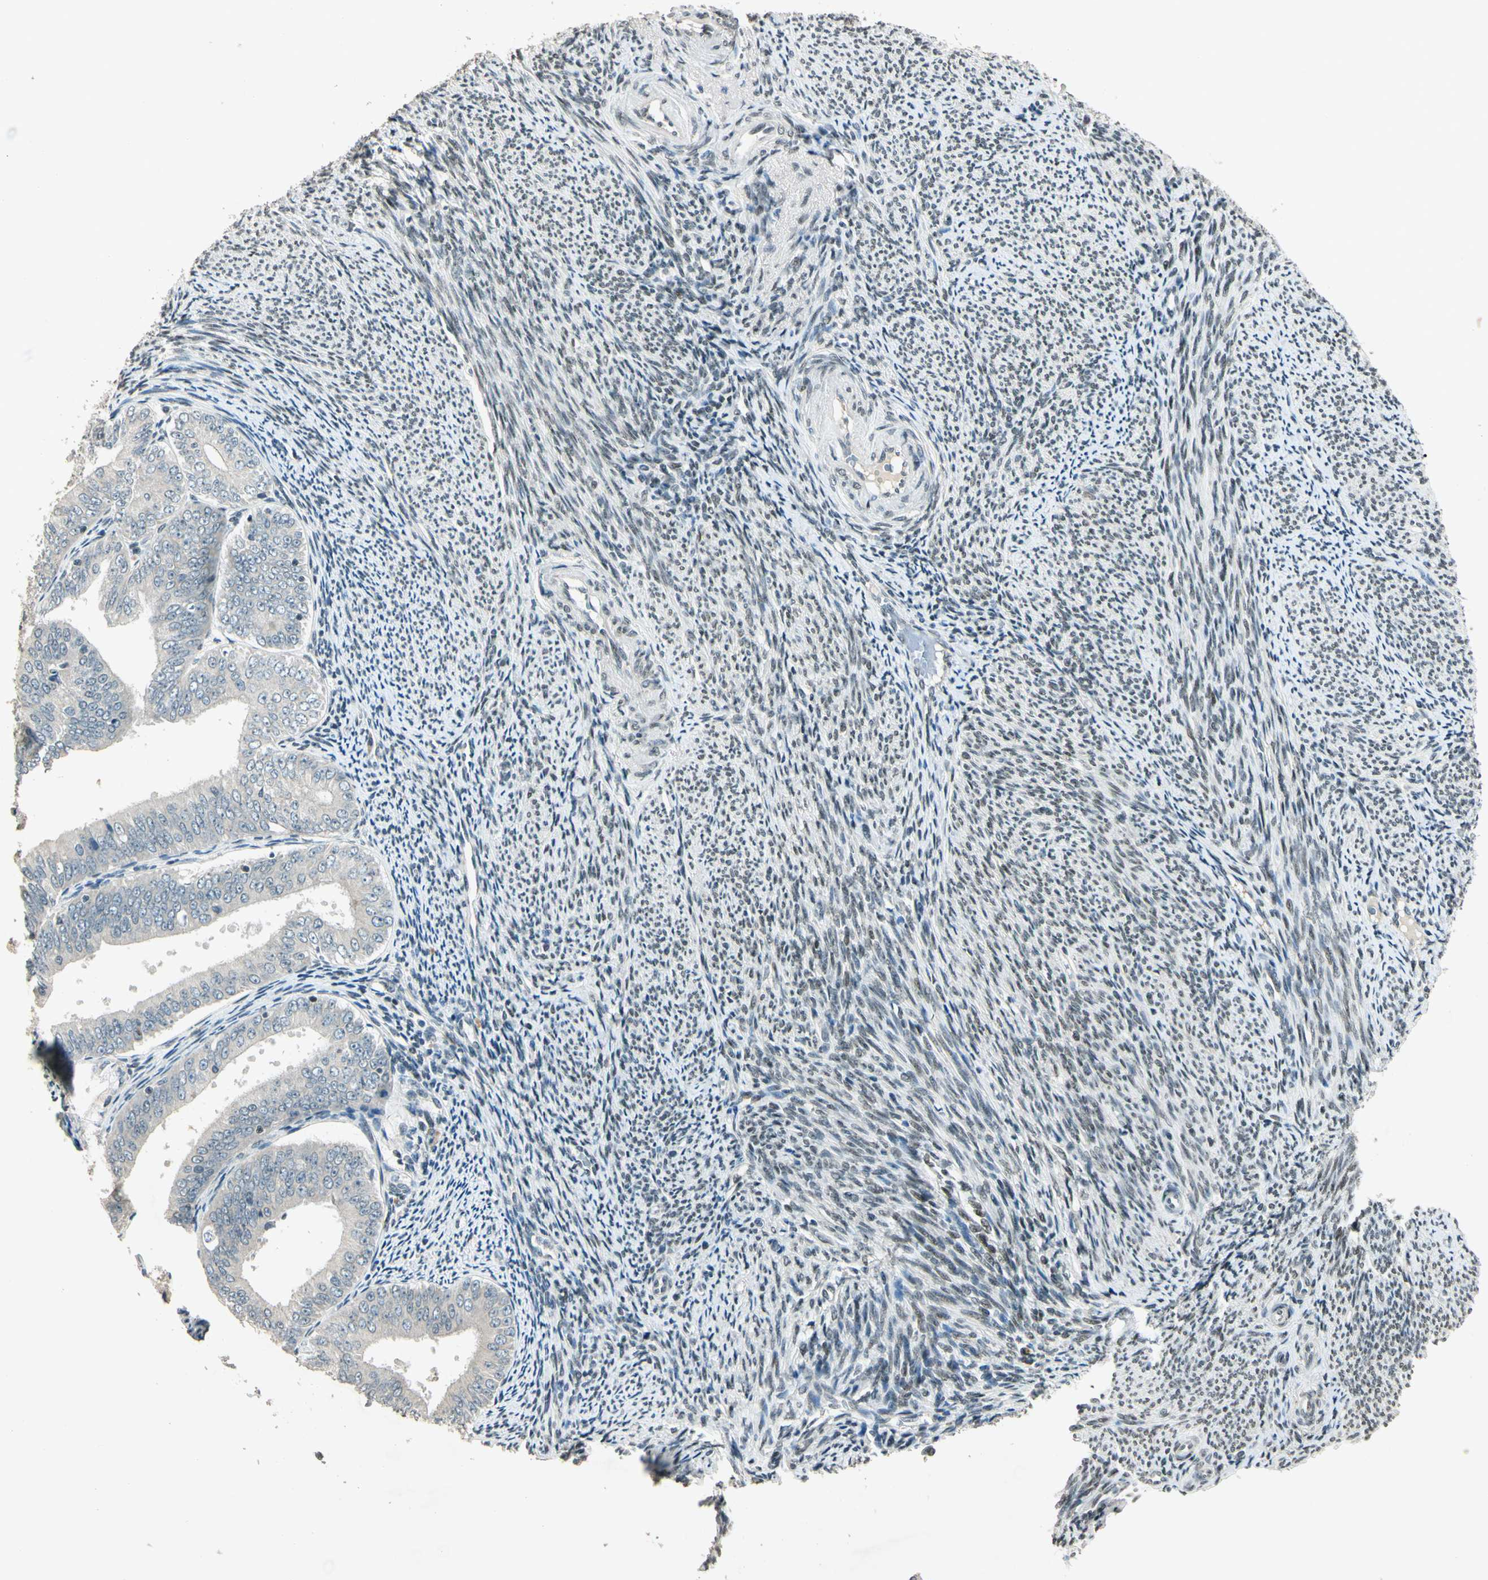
{"staining": {"intensity": "negative", "quantity": "none", "location": "none"}, "tissue": "endometrial cancer", "cell_type": "Tumor cells", "image_type": "cancer", "snomed": [{"axis": "morphology", "description": "Adenocarcinoma, NOS"}, {"axis": "topography", "description": "Endometrium"}], "caption": "A micrograph of endometrial cancer stained for a protein displays no brown staining in tumor cells.", "gene": "ZBTB4", "patient": {"sex": "female", "age": 63}}